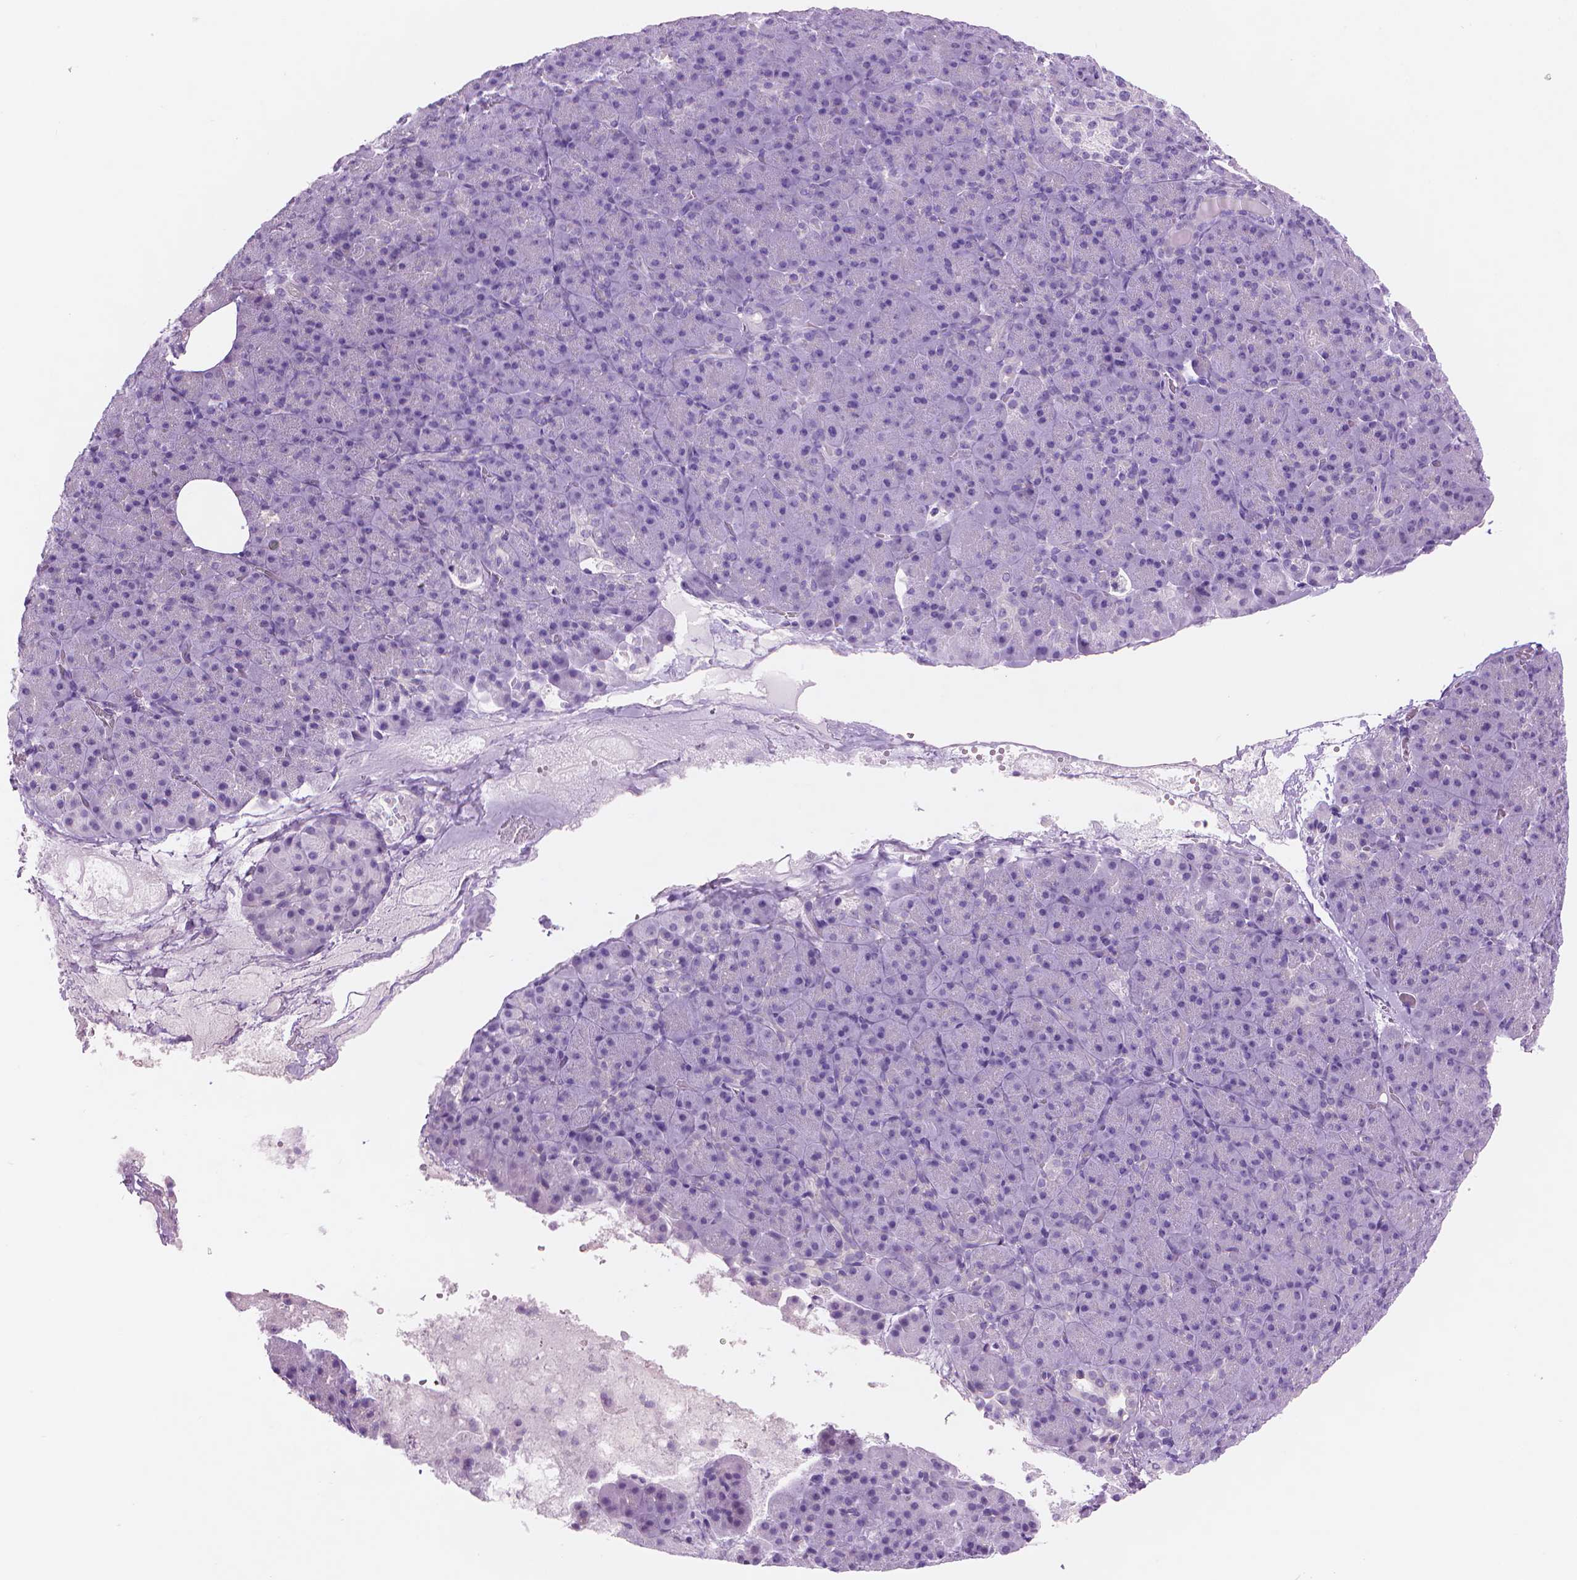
{"staining": {"intensity": "negative", "quantity": "none", "location": "none"}, "tissue": "pancreas", "cell_type": "Exocrine glandular cells", "image_type": "normal", "snomed": [{"axis": "morphology", "description": "Normal tissue, NOS"}, {"axis": "topography", "description": "Pancreas"}], "caption": "Human pancreas stained for a protein using immunohistochemistry displays no positivity in exocrine glandular cells.", "gene": "TTC29", "patient": {"sex": "female", "age": 74}}